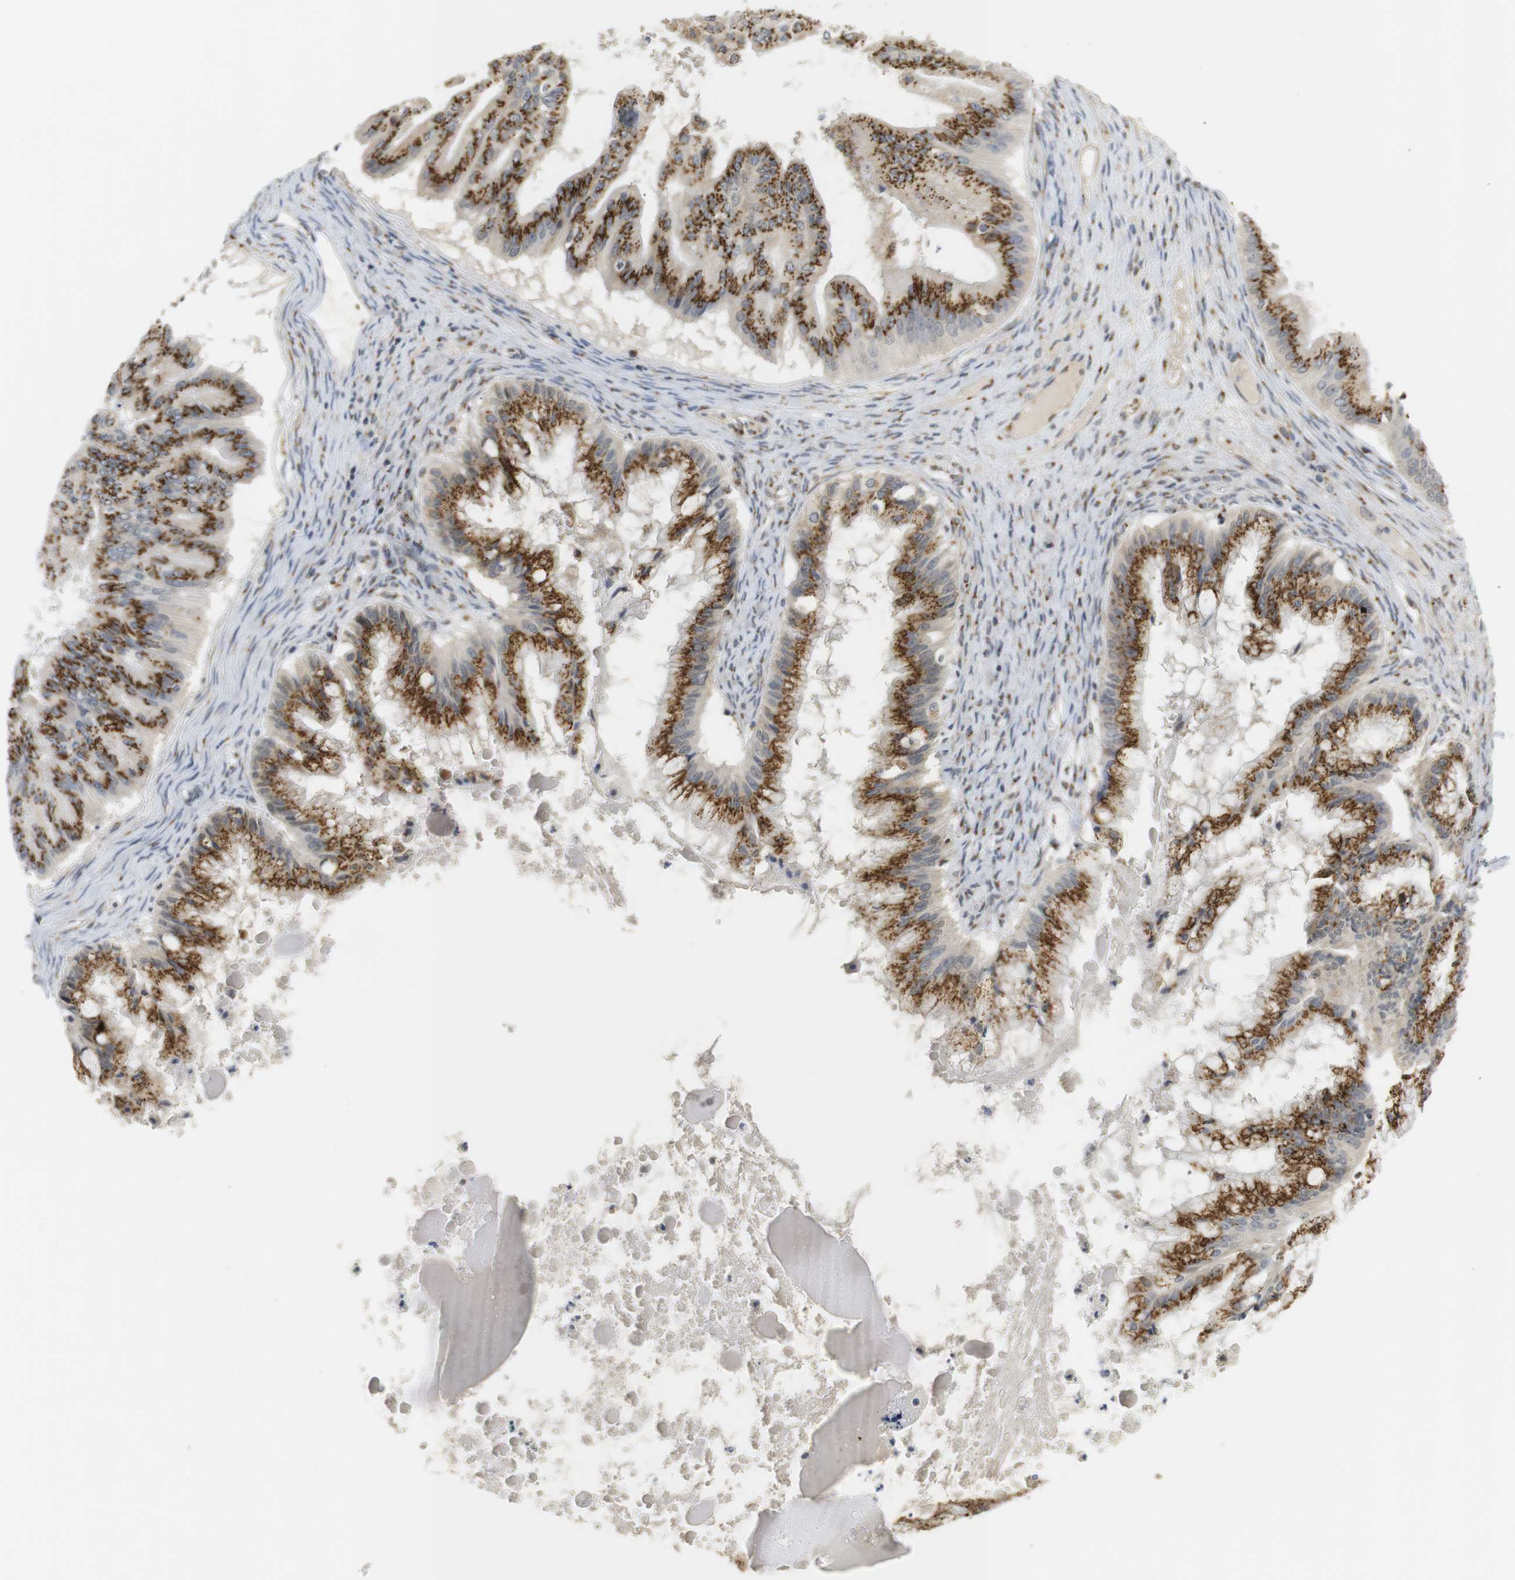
{"staining": {"intensity": "strong", "quantity": ">75%", "location": "cytoplasmic/membranous"}, "tissue": "ovarian cancer", "cell_type": "Tumor cells", "image_type": "cancer", "snomed": [{"axis": "morphology", "description": "Cystadenocarcinoma, mucinous, NOS"}, {"axis": "topography", "description": "Ovary"}], "caption": "This micrograph displays IHC staining of ovarian cancer (mucinous cystadenocarcinoma), with high strong cytoplasmic/membranous staining in about >75% of tumor cells.", "gene": "ZFPL1", "patient": {"sex": "female", "age": 57}}